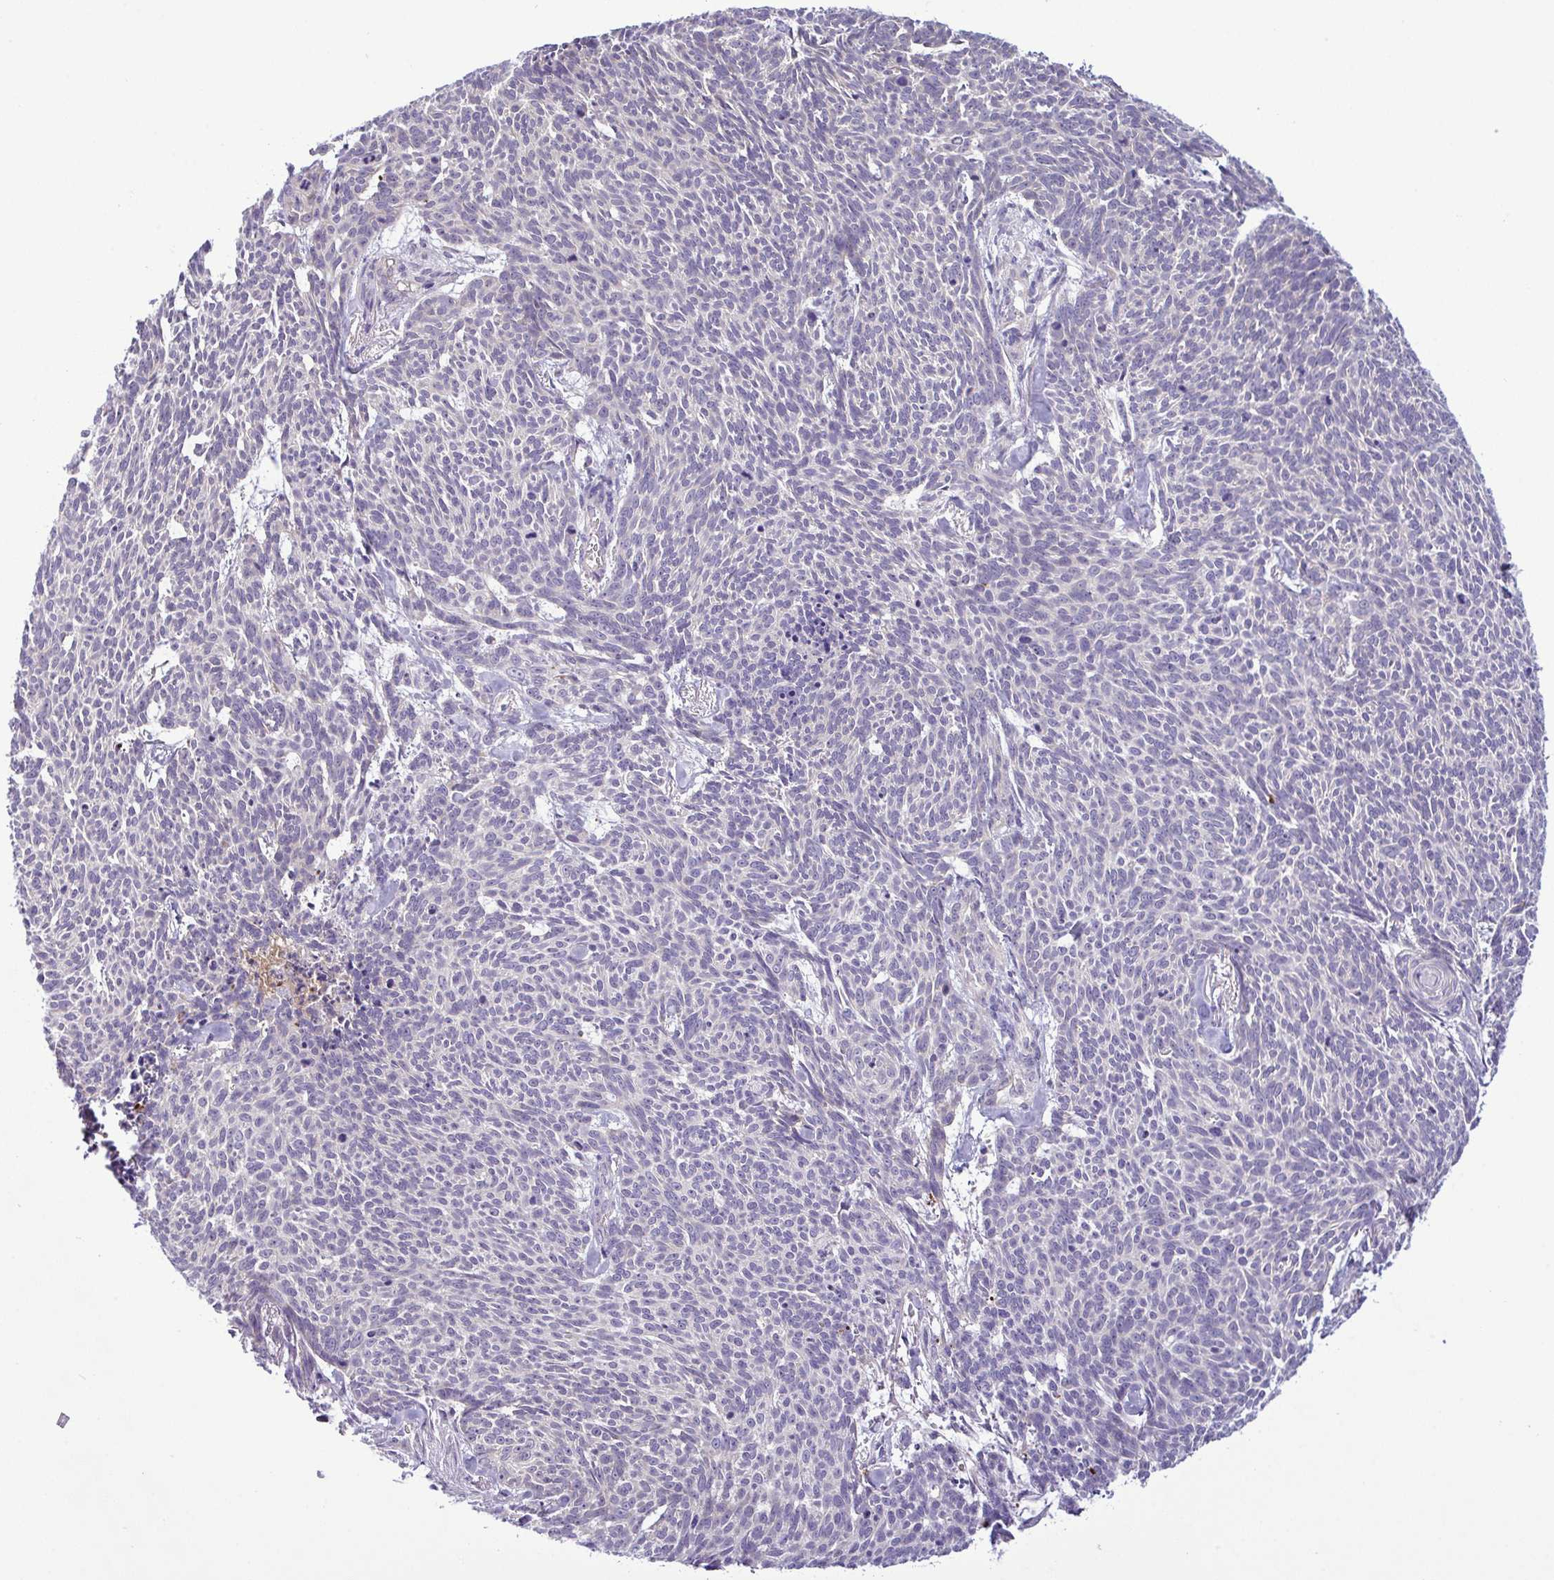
{"staining": {"intensity": "negative", "quantity": "none", "location": "none"}, "tissue": "skin cancer", "cell_type": "Tumor cells", "image_type": "cancer", "snomed": [{"axis": "morphology", "description": "Basal cell carcinoma"}, {"axis": "topography", "description": "Skin"}], "caption": "A histopathology image of human skin cancer is negative for staining in tumor cells.", "gene": "SYNPO2L", "patient": {"sex": "female", "age": 93}}